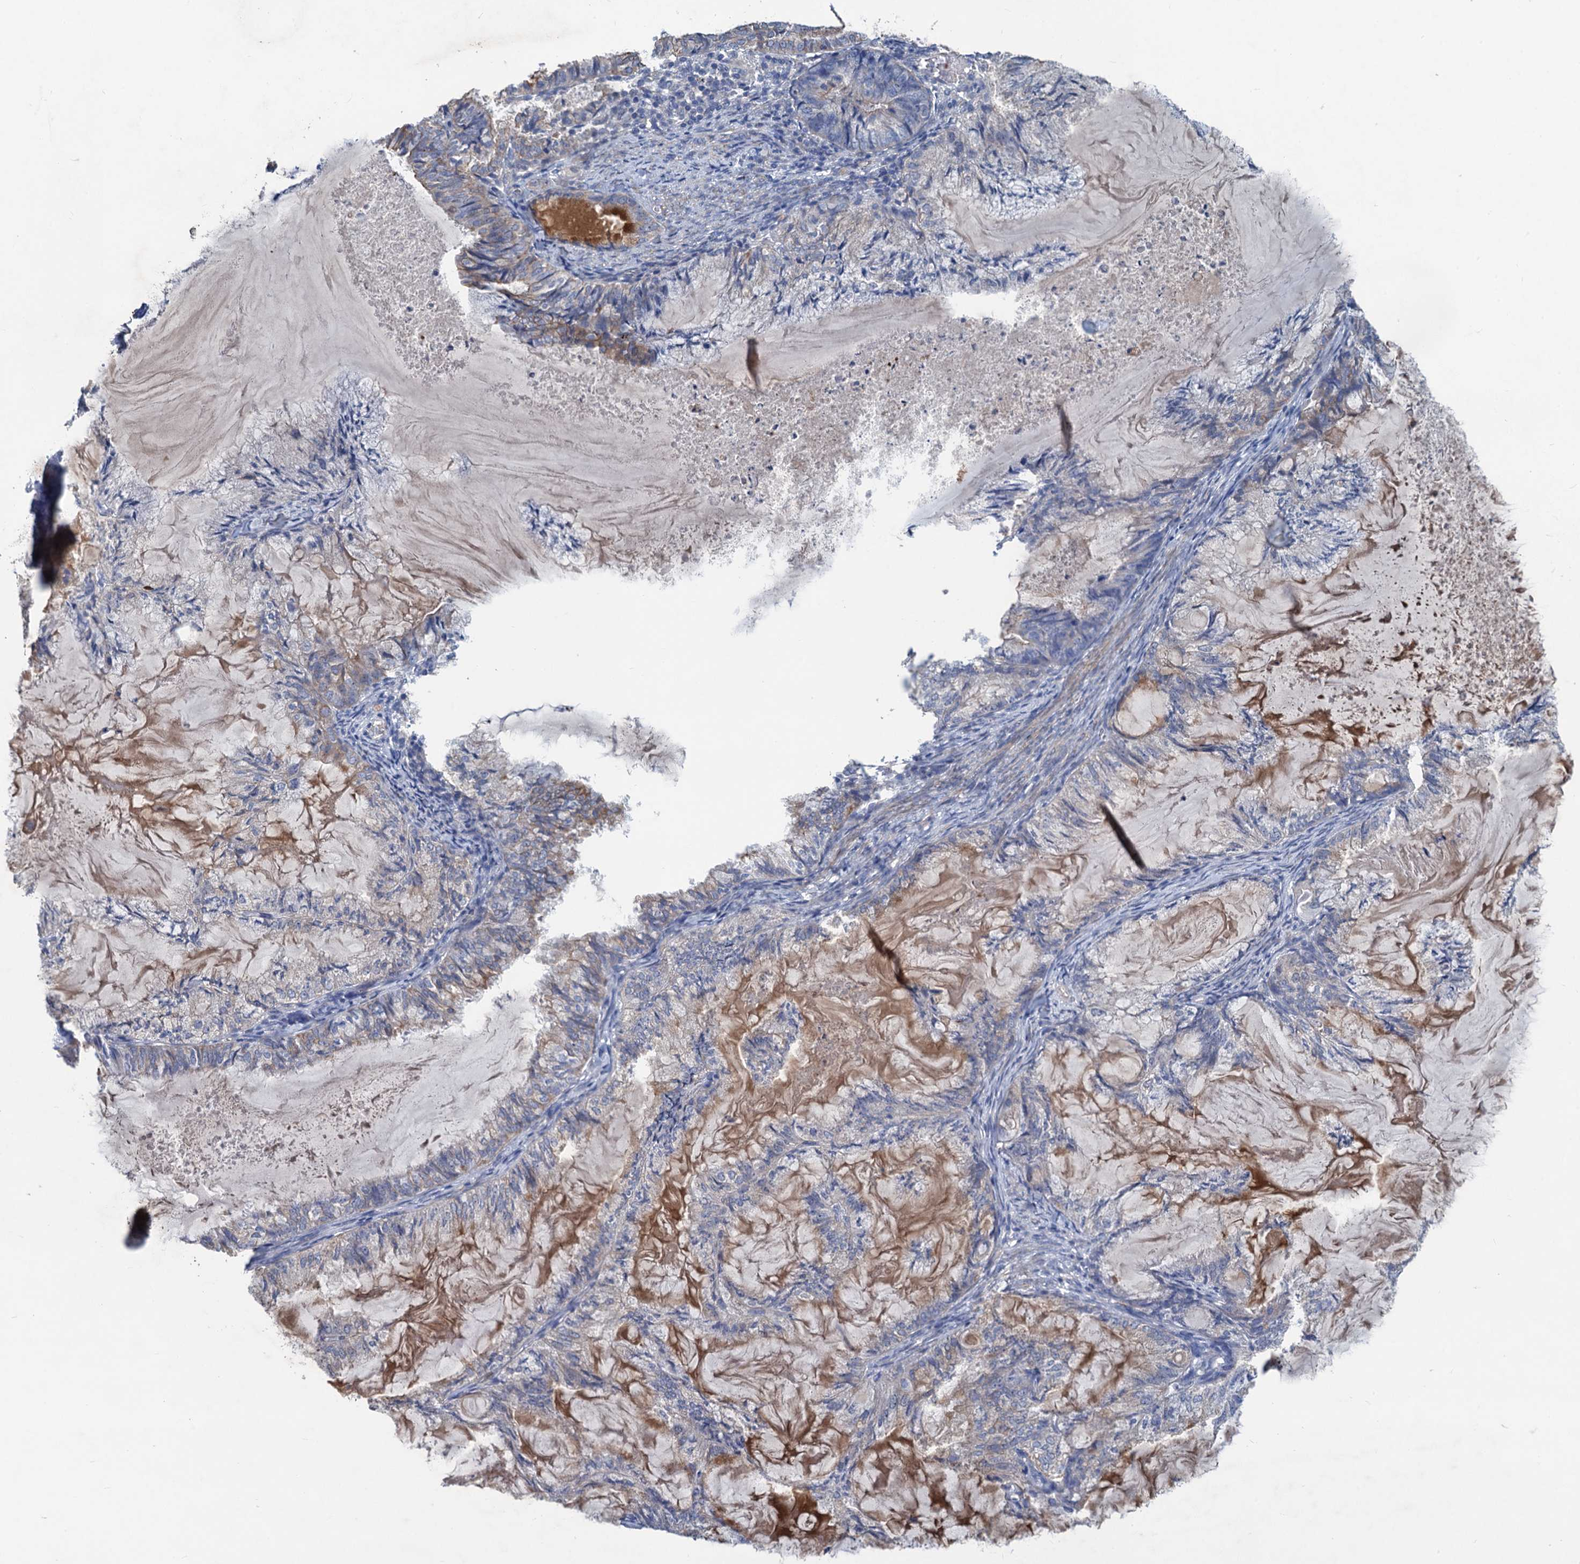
{"staining": {"intensity": "moderate", "quantity": "25%-75%", "location": "cytoplasmic/membranous"}, "tissue": "endometrial cancer", "cell_type": "Tumor cells", "image_type": "cancer", "snomed": [{"axis": "morphology", "description": "Adenocarcinoma, NOS"}, {"axis": "topography", "description": "Endometrium"}], "caption": "Immunohistochemical staining of endometrial cancer displays medium levels of moderate cytoplasmic/membranous staining in approximately 25%-75% of tumor cells.", "gene": "SMCO3", "patient": {"sex": "female", "age": 86}}